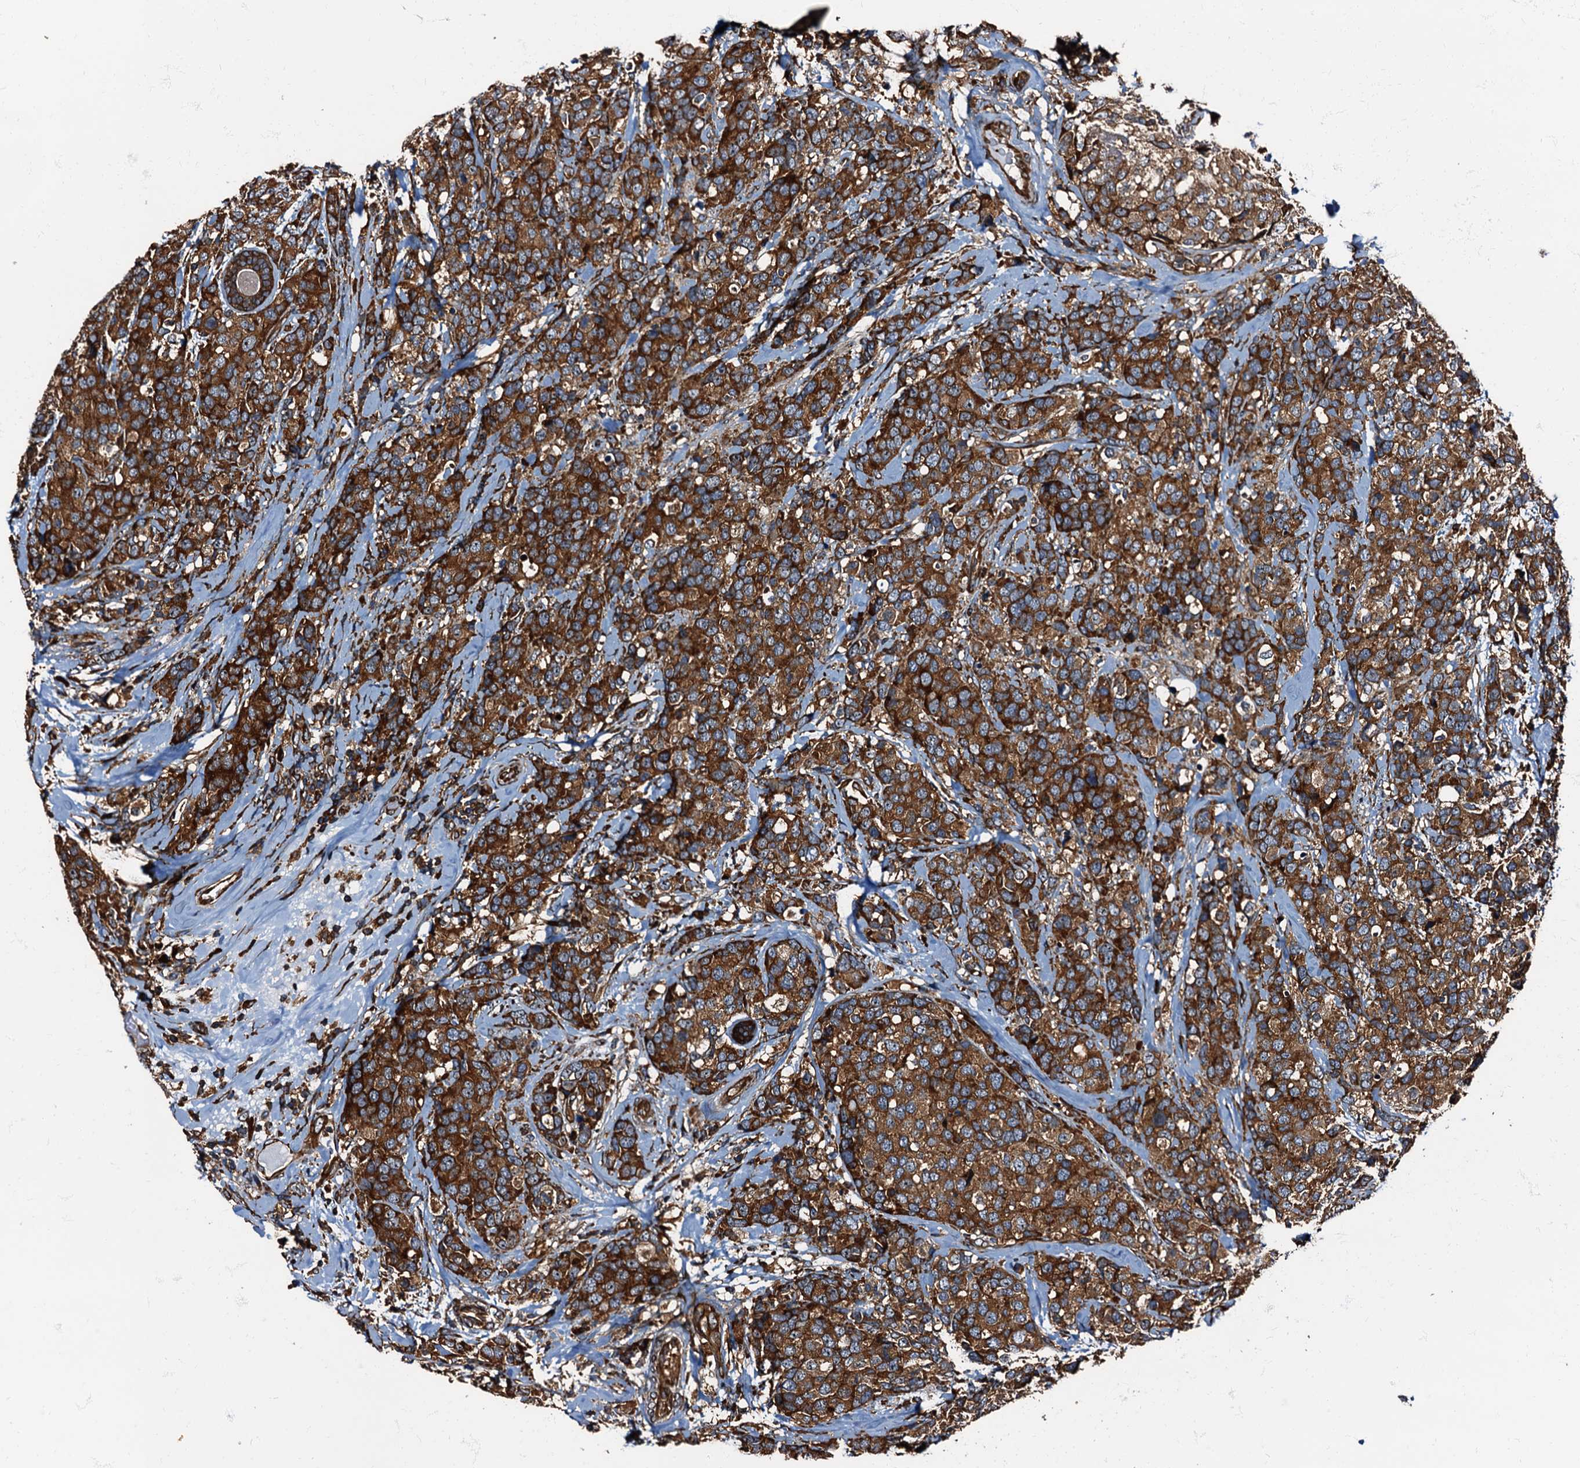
{"staining": {"intensity": "strong", "quantity": ">75%", "location": "cytoplasmic/membranous"}, "tissue": "breast cancer", "cell_type": "Tumor cells", "image_type": "cancer", "snomed": [{"axis": "morphology", "description": "Lobular carcinoma"}, {"axis": "topography", "description": "Breast"}], "caption": "This is an image of immunohistochemistry staining of breast lobular carcinoma, which shows strong staining in the cytoplasmic/membranous of tumor cells.", "gene": "ATP2C1", "patient": {"sex": "female", "age": 59}}